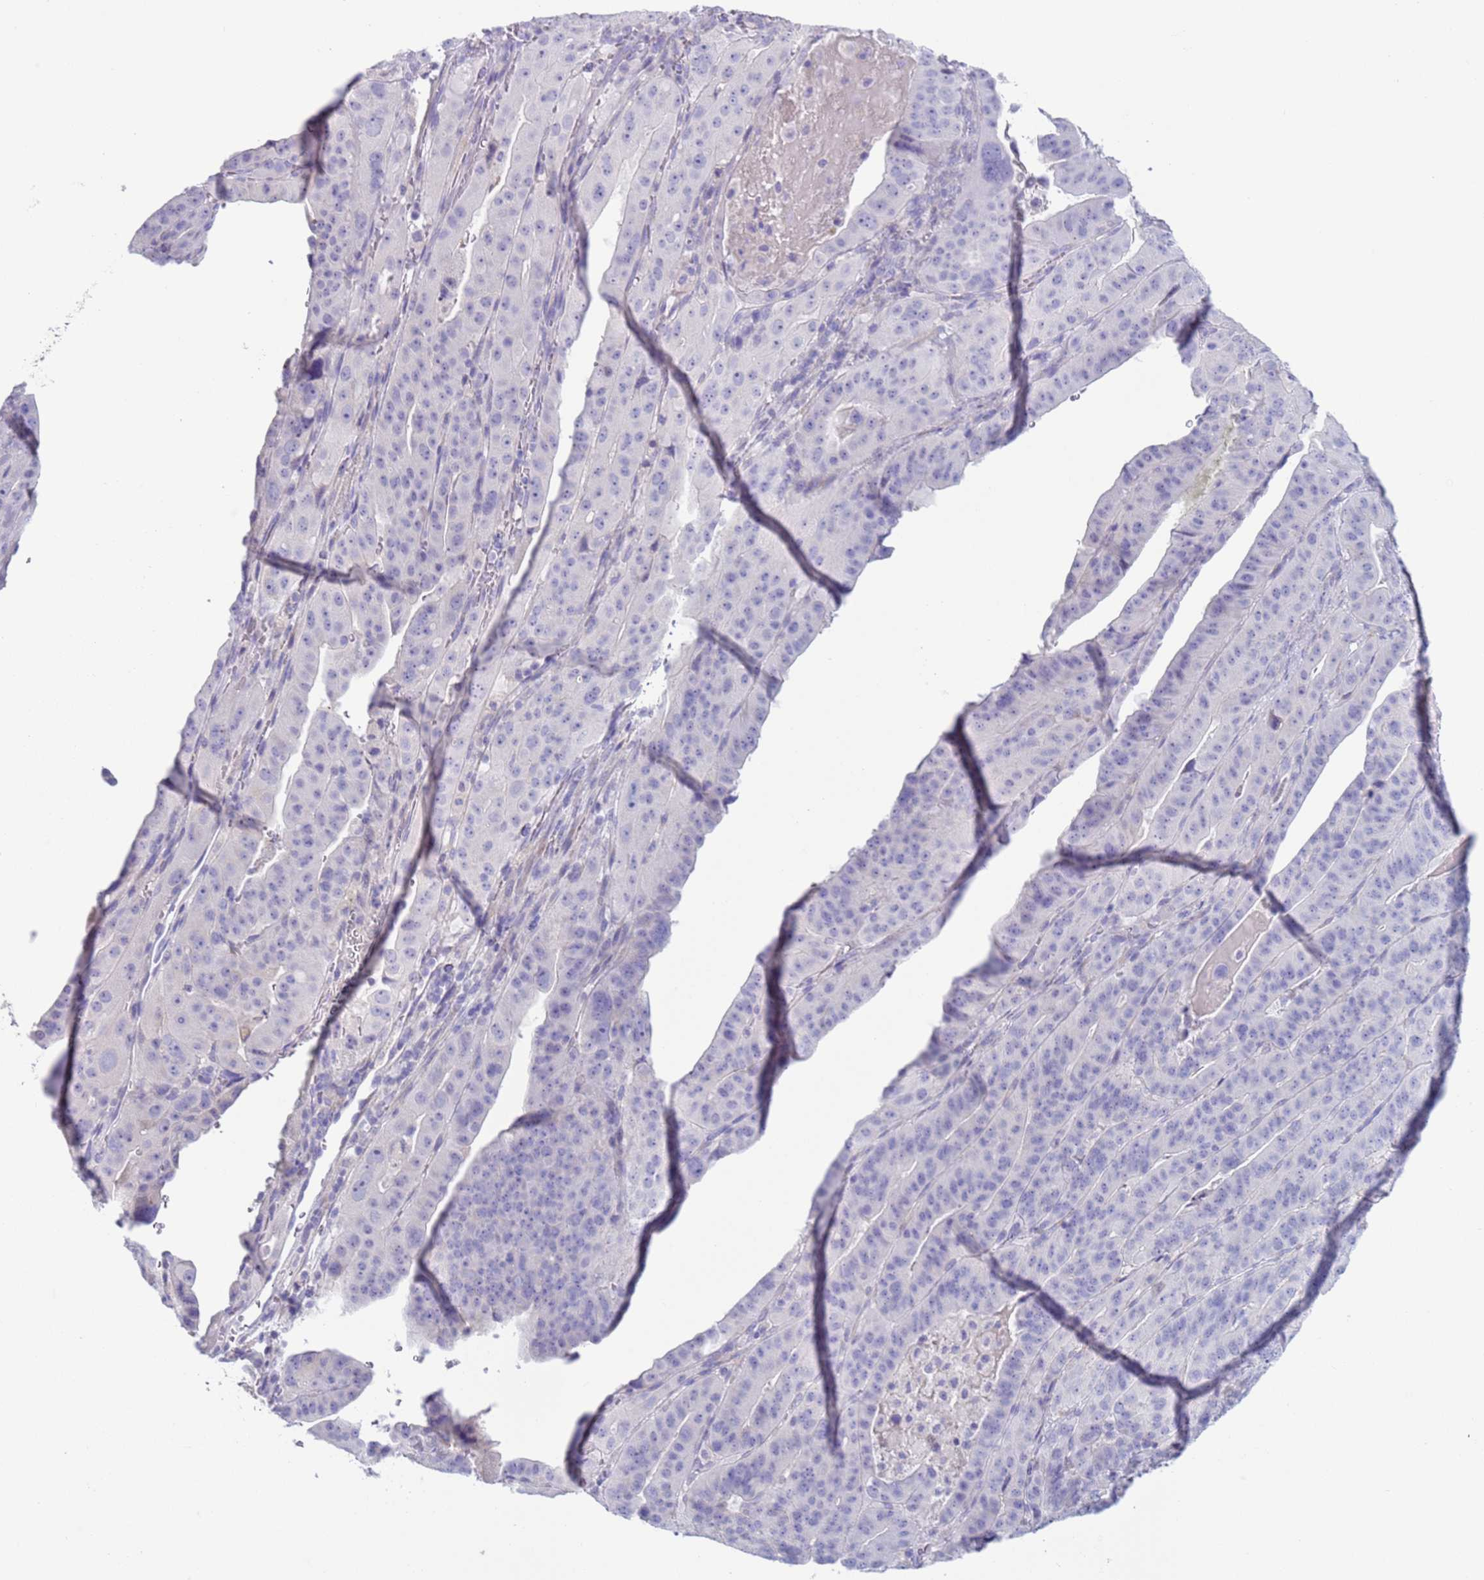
{"staining": {"intensity": "negative", "quantity": "none", "location": "none"}, "tissue": "stomach cancer", "cell_type": "Tumor cells", "image_type": "cancer", "snomed": [{"axis": "morphology", "description": "Adenocarcinoma, NOS"}, {"axis": "topography", "description": "Stomach"}], "caption": "Tumor cells show no significant protein staining in stomach cancer (adenocarcinoma).", "gene": "NPAP1", "patient": {"sex": "male", "age": 48}}